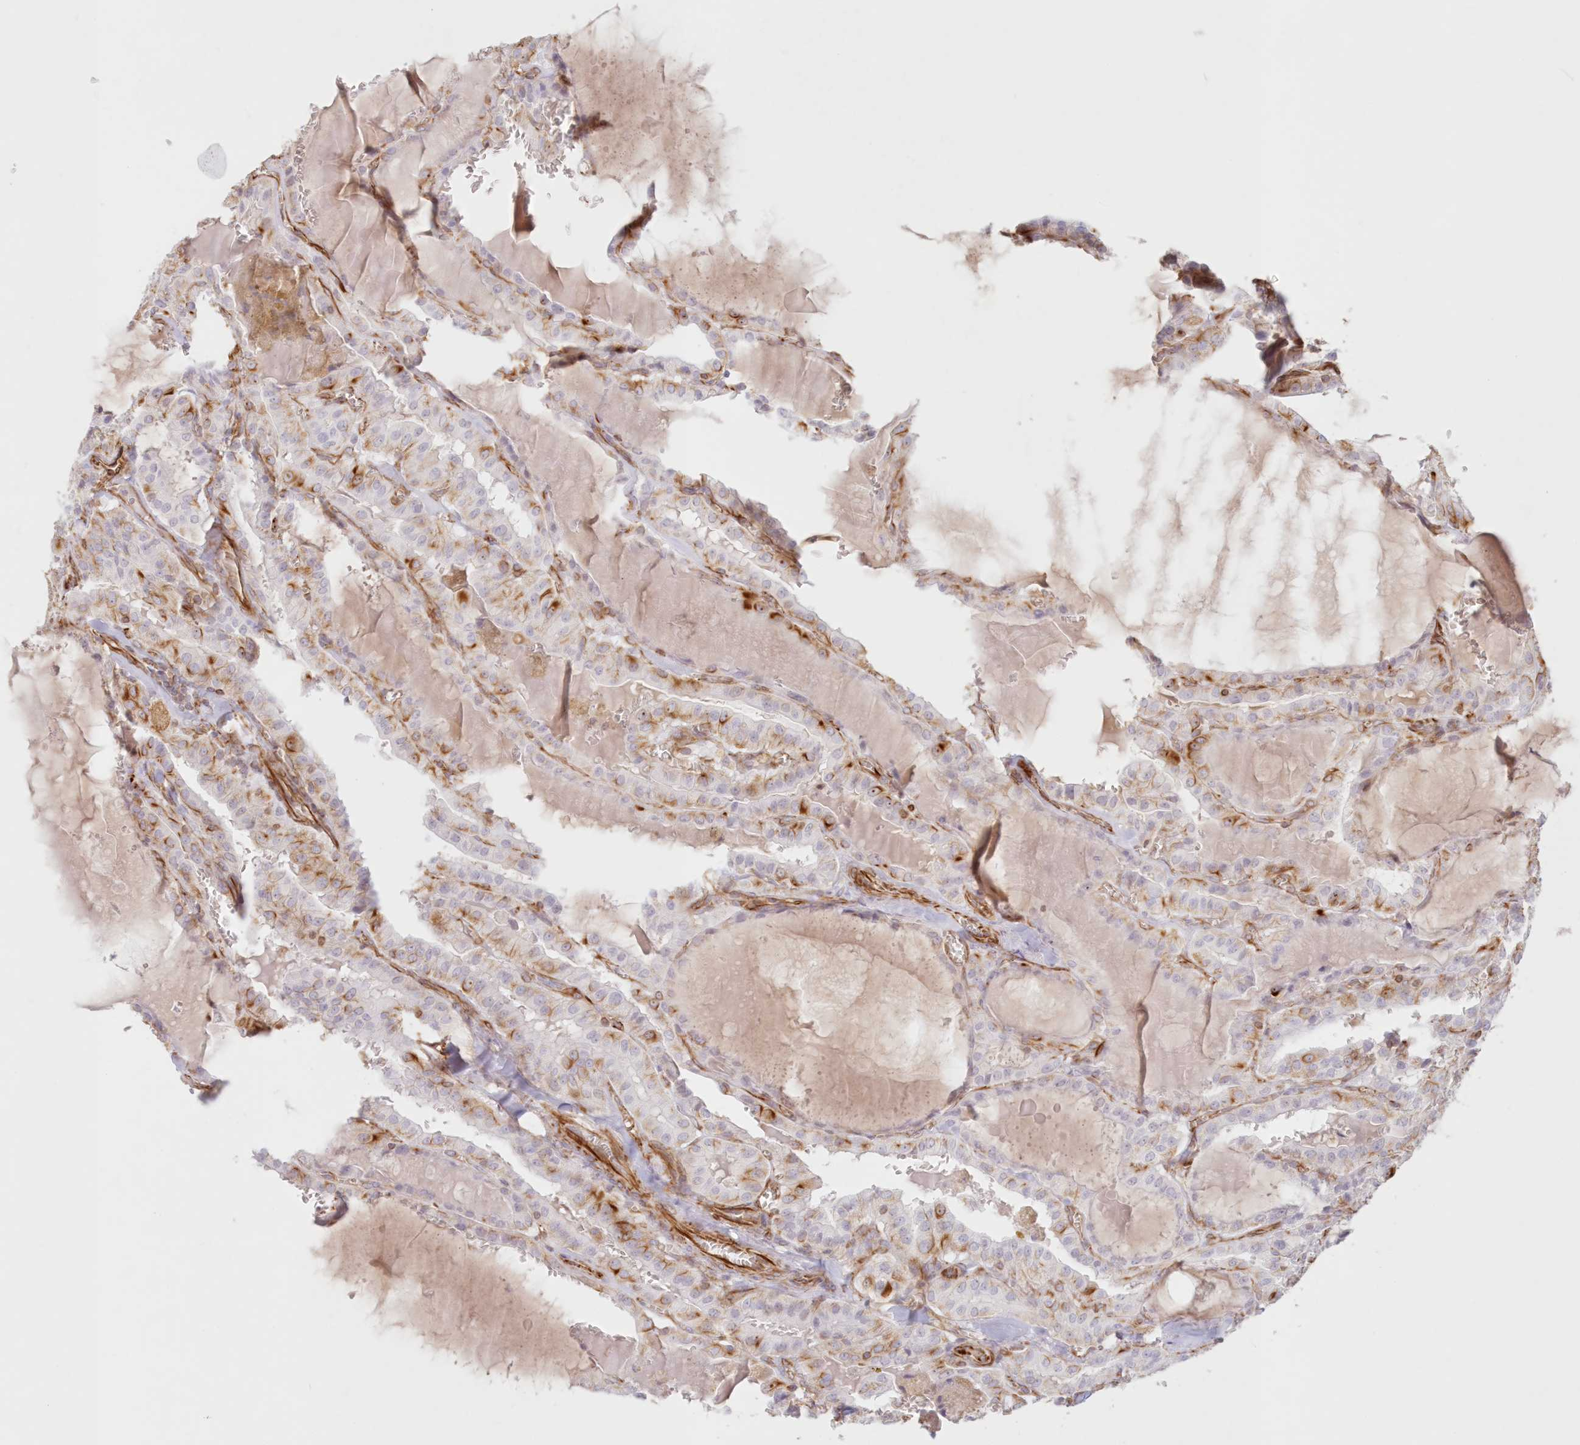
{"staining": {"intensity": "moderate", "quantity": "<25%", "location": "cytoplasmic/membranous"}, "tissue": "thyroid cancer", "cell_type": "Tumor cells", "image_type": "cancer", "snomed": [{"axis": "morphology", "description": "Papillary adenocarcinoma, NOS"}, {"axis": "topography", "description": "Thyroid gland"}], "caption": "Thyroid papillary adenocarcinoma stained with DAB (3,3'-diaminobenzidine) IHC exhibits low levels of moderate cytoplasmic/membranous staining in approximately <25% of tumor cells.", "gene": "DMRTB1", "patient": {"sex": "male", "age": 52}}